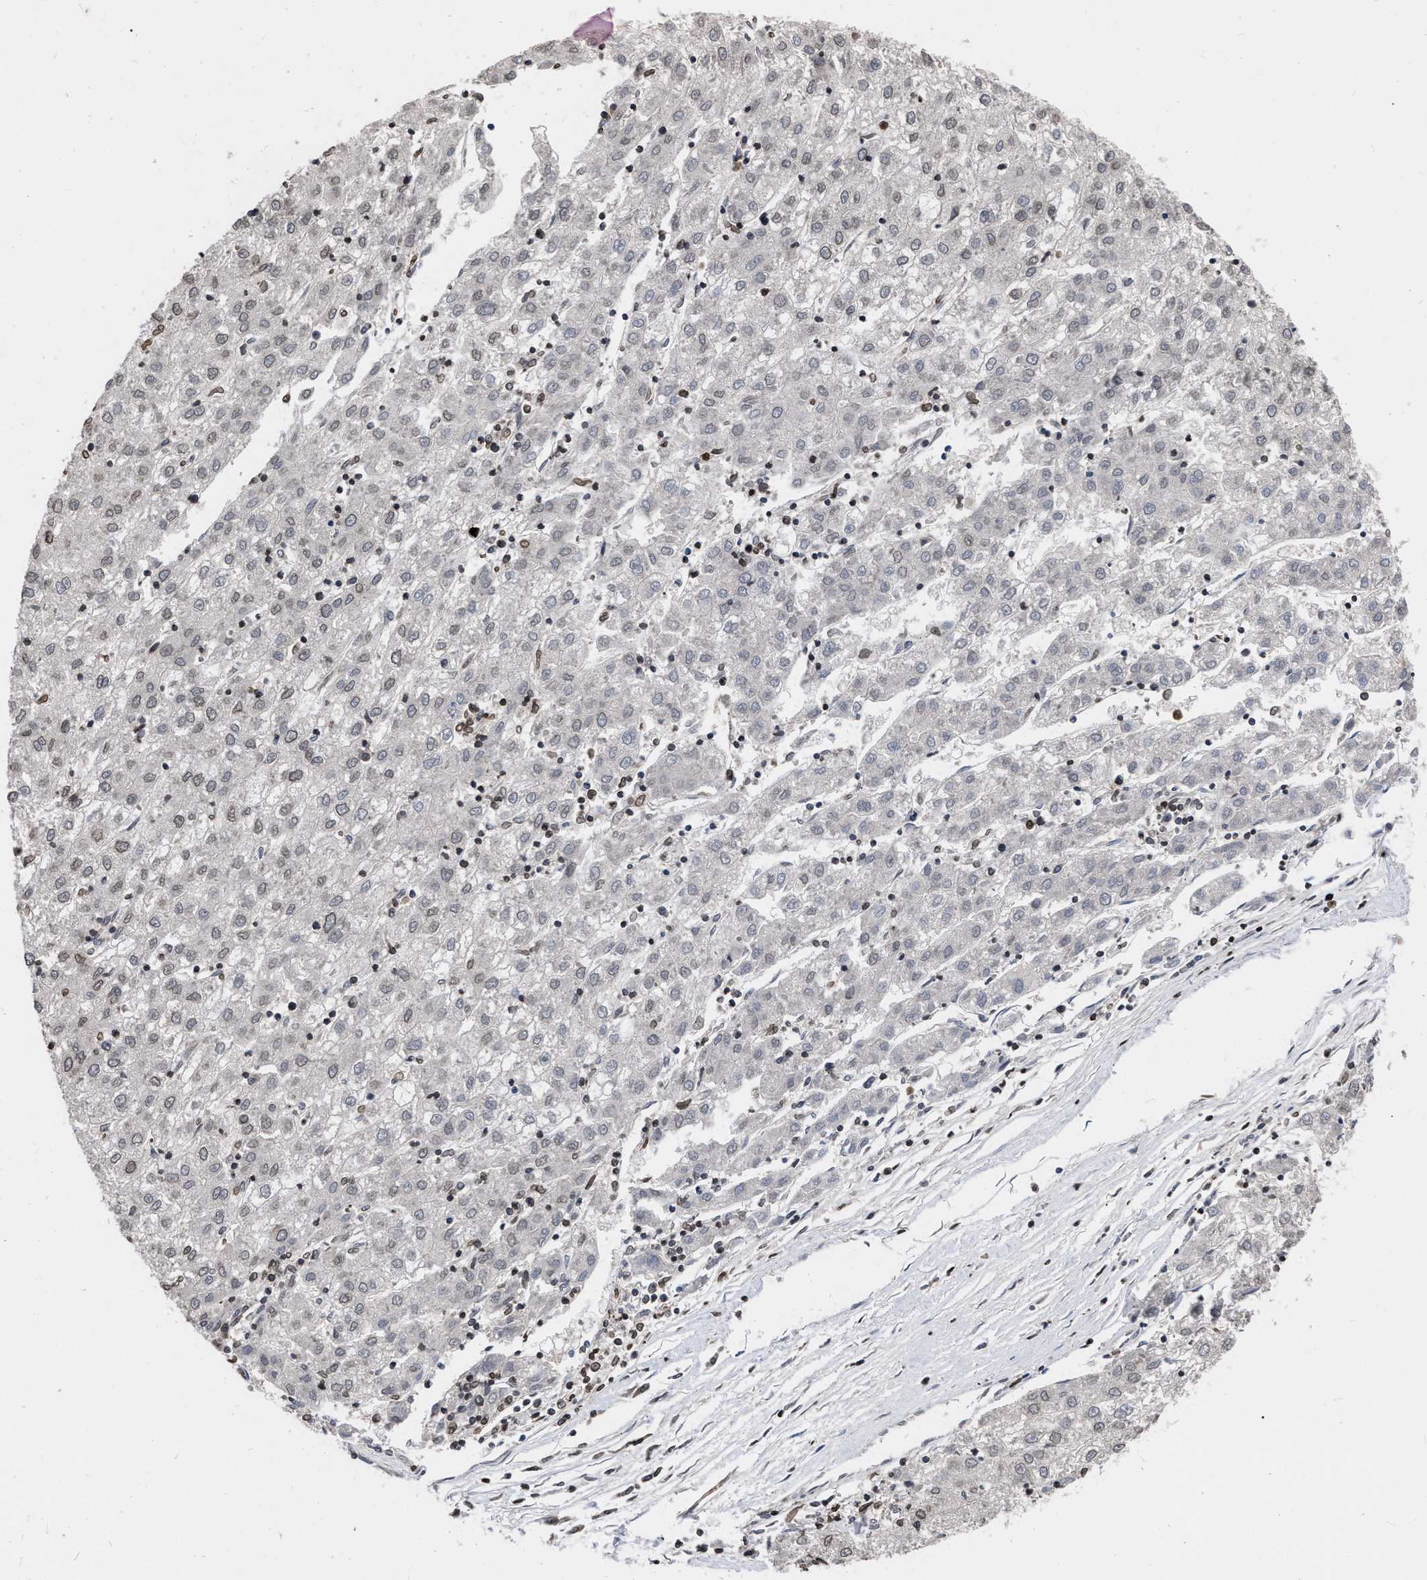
{"staining": {"intensity": "weak", "quantity": "<25%", "location": "nuclear"}, "tissue": "liver cancer", "cell_type": "Tumor cells", "image_type": "cancer", "snomed": [{"axis": "morphology", "description": "Carcinoma, Hepatocellular, NOS"}, {"axis": "topography", "description": "Liver"}], "caption": "A micrograph of liver cancer (hepatocellular carcinoma) stained for a protein exhibits no brown staining in tumor cells. (Stains: DAB immunohistochemistry with hematoxylin counter stain, Microscopy: brightfield microscopy at high magnification).", "gene": "MDM4", "patient": {"sex": "male", "age": 72}}